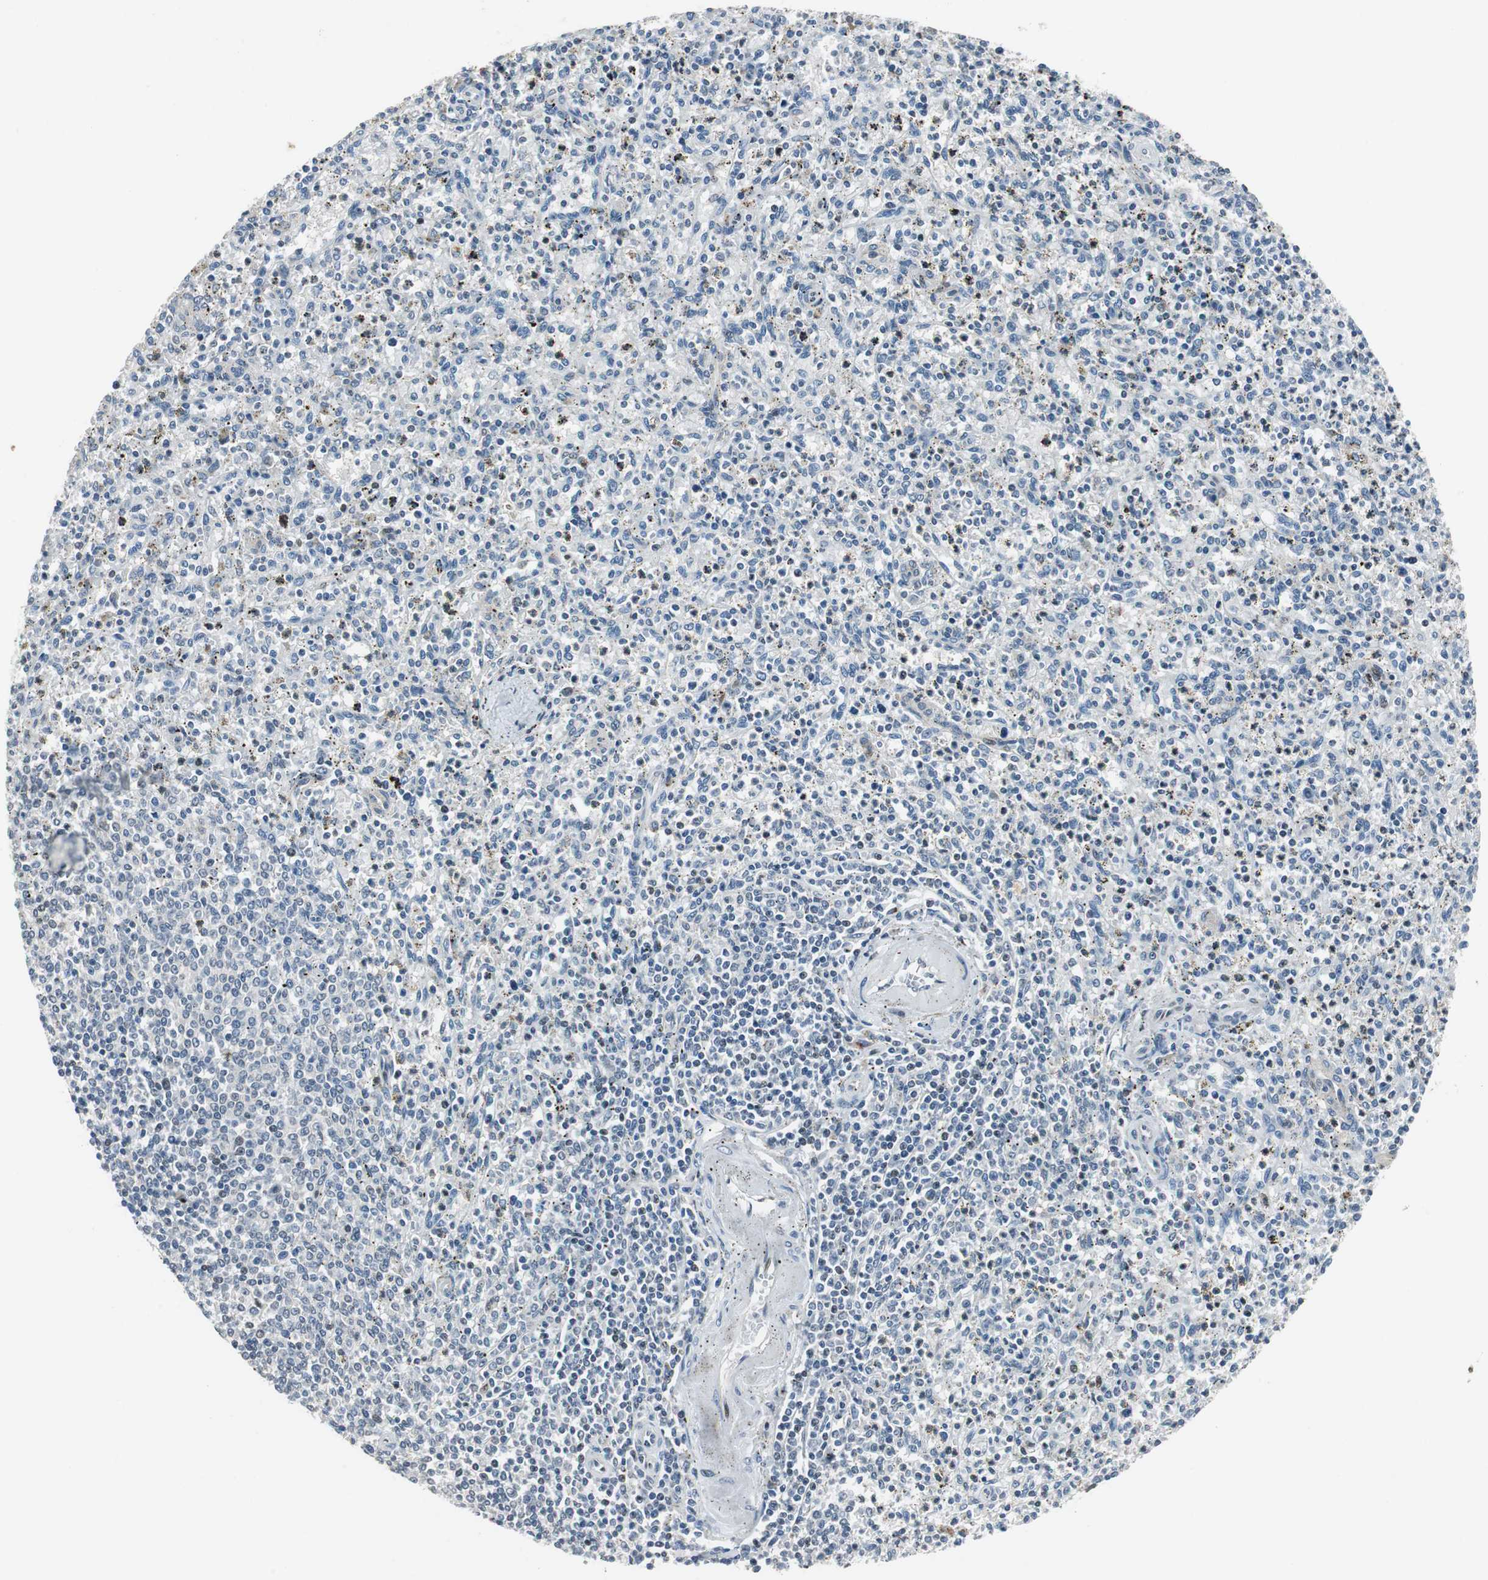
{"staining": {"intensity": "negative", "quantity": "none", "location": "none"}, "tissue": "spleen", "cell_type": "Cells in red pulp", "image_type": "normal", "snomed": [{"axis": "morphology", "description": "Normal tissue, NOS"}, {"axis": "topography", "description": "Spleen"}], "caption": "Immunohistochemical staining of benign human spleen exhibits no significant staining in cells in red pulp.", "gene": "AJUBA", "patient": {"sex": "male", "age": 72}}